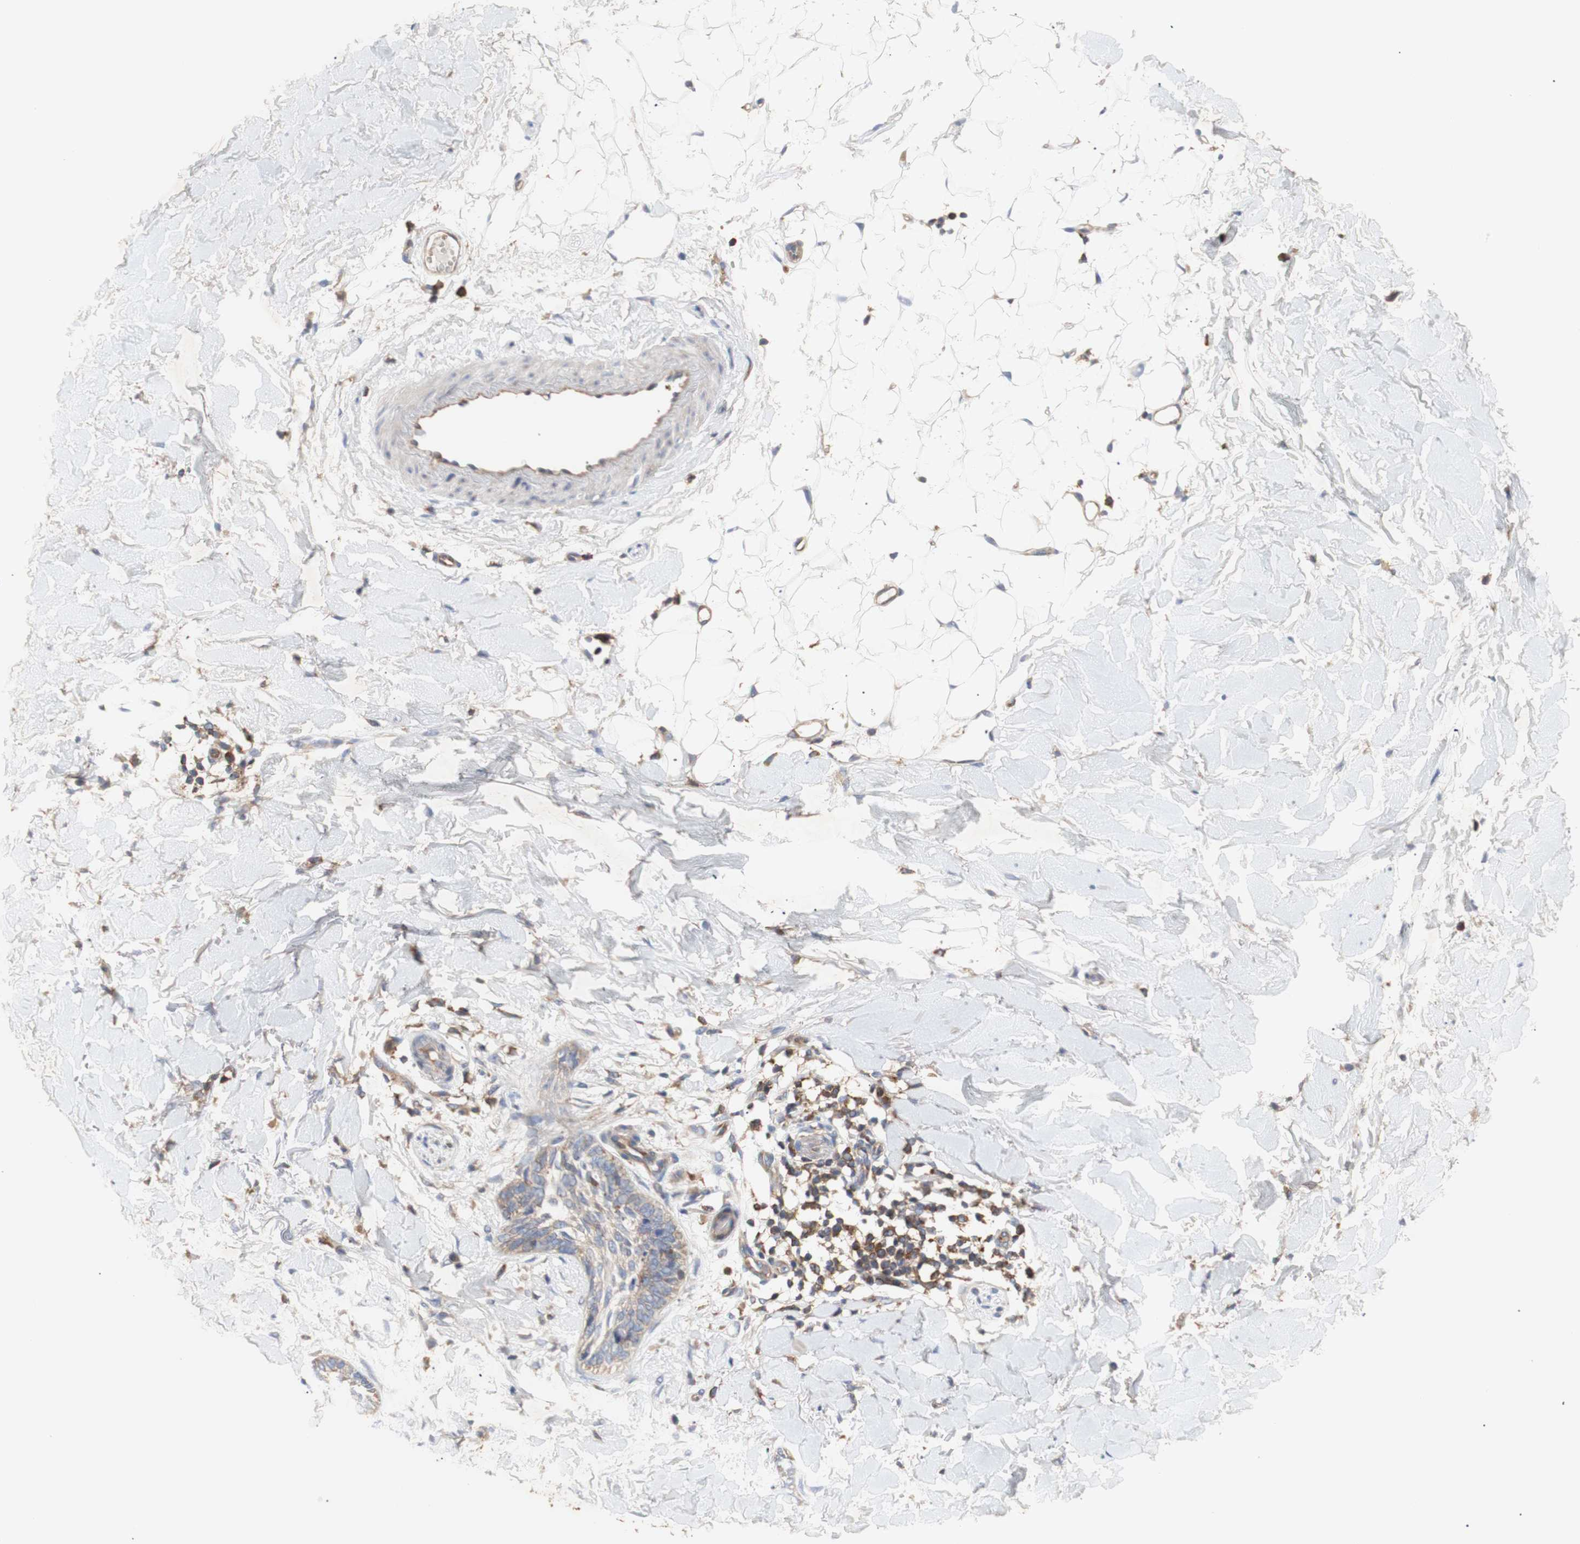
{"staining": {"intensity": "moderate", "quantity": ">75%", "location": "cytoplasmic/membranous"}, "tissue": "skin cancer", "cell_type": "Tumor cells", "image_type": "cancer", "snomed": [{"axis": "morphology", "description": "Basal cell carcinoma"}, {"axis": "topography", "description": "Skin"}], "caption": "Basal cell carcinoma (skin) was stained to show a protein in brown. There is medium levels of moderate cytoplasmic/membranous expression in about >75% of tumor cells. The staining was performed using DAB to visualize the protein expression in brown, while the nuclei were stained in blue with hematoxylin (Magnification: 20x).", "gene": "IKBKG", "patient": {"sex": "female", "age": 58}}